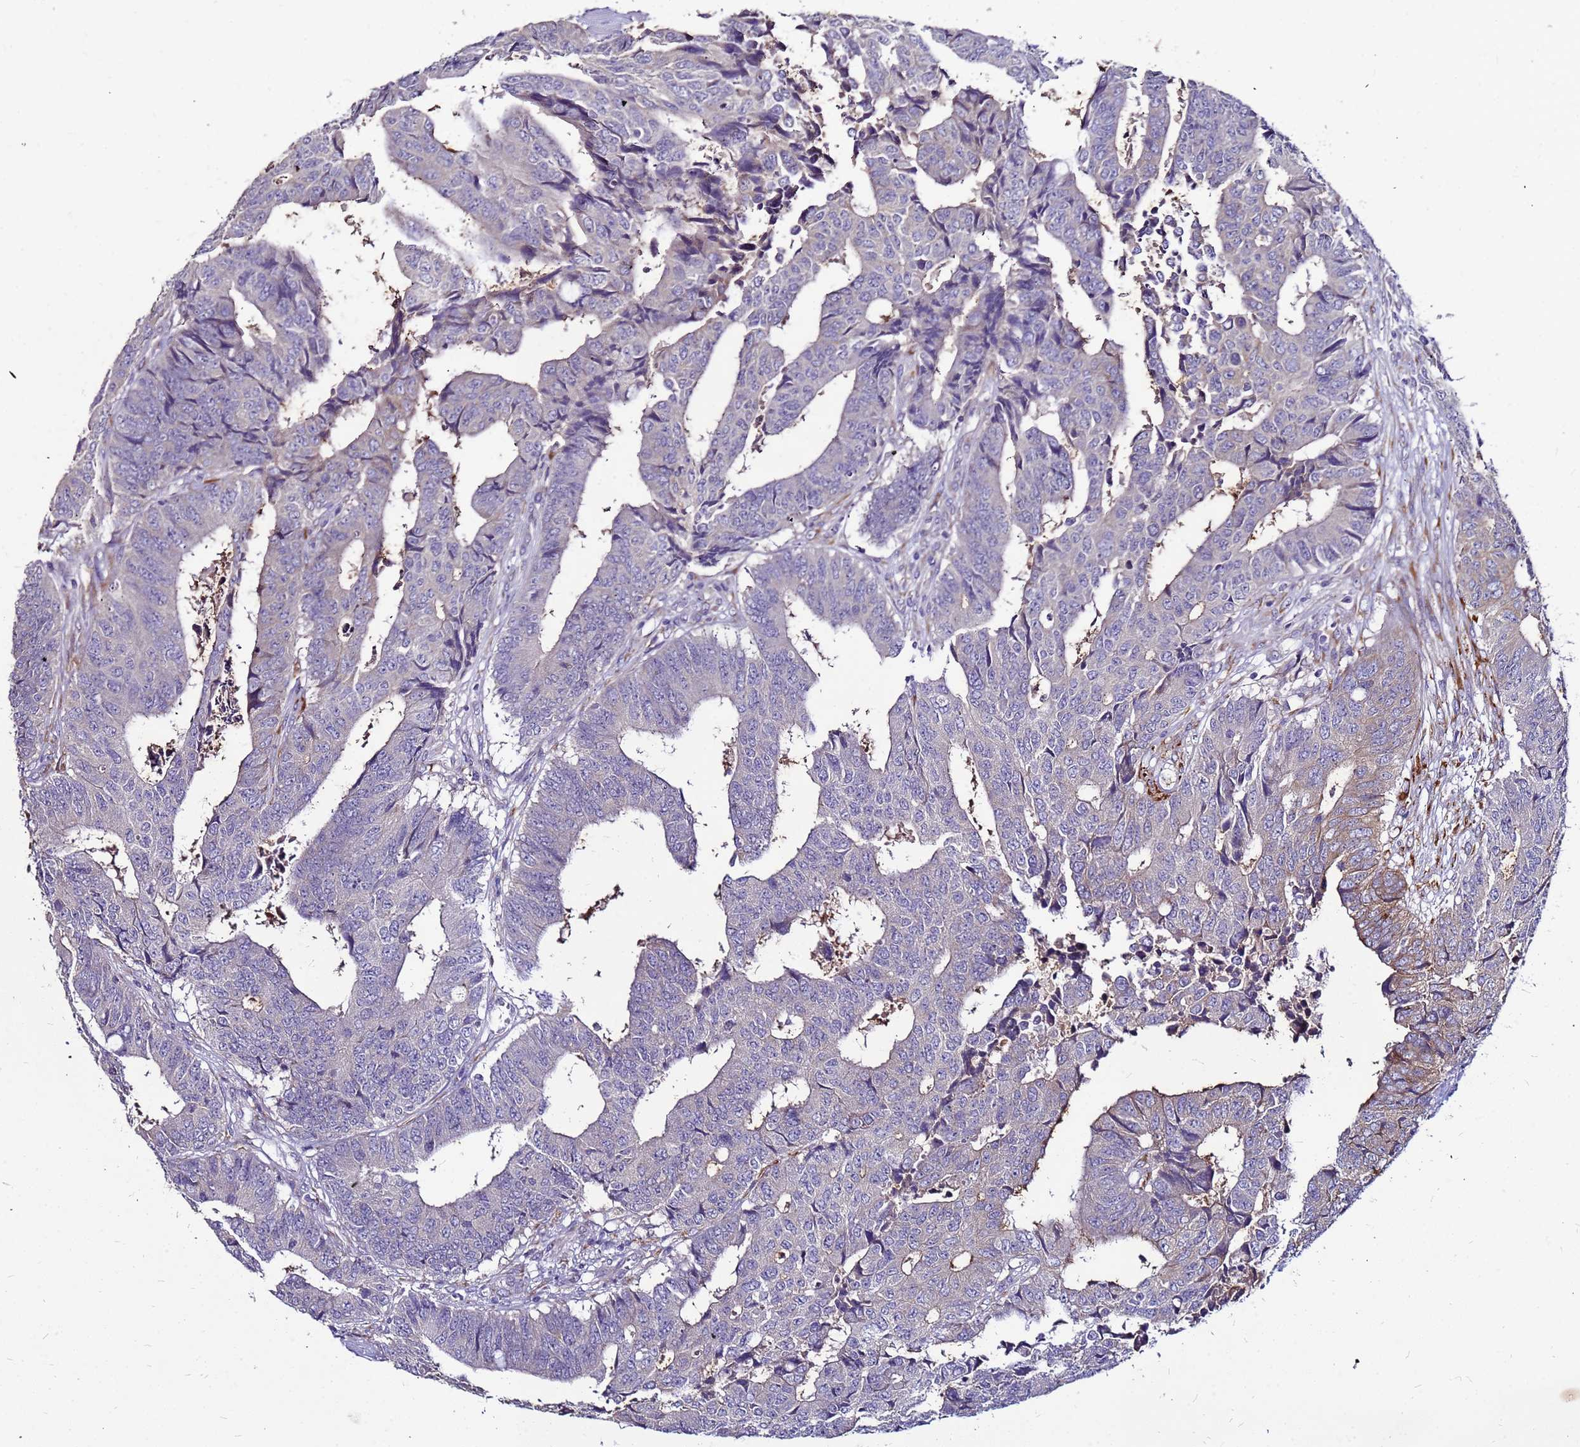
{"staining": {"intensity": "weak", "quantity": "<25%", "location": "cytoplasmic/membranous"}, "tissue": "colorectal cancer", "cell_type": "Tumor cells", "image_type": "cancer", "snomed": [{"axis": "morphology", "description": "Adenocarcinoma, NOS"}, {"axis": "topography", "description": "Rectum"}], "caption": "This is a photomicrograph of immunohistochemistry (IHC) staining of adenocarcinoma (colorectal), which shows no staining in tumor cells.", "gene": "SLC44A3", "patient": {"sex": "male", "age": 84}}